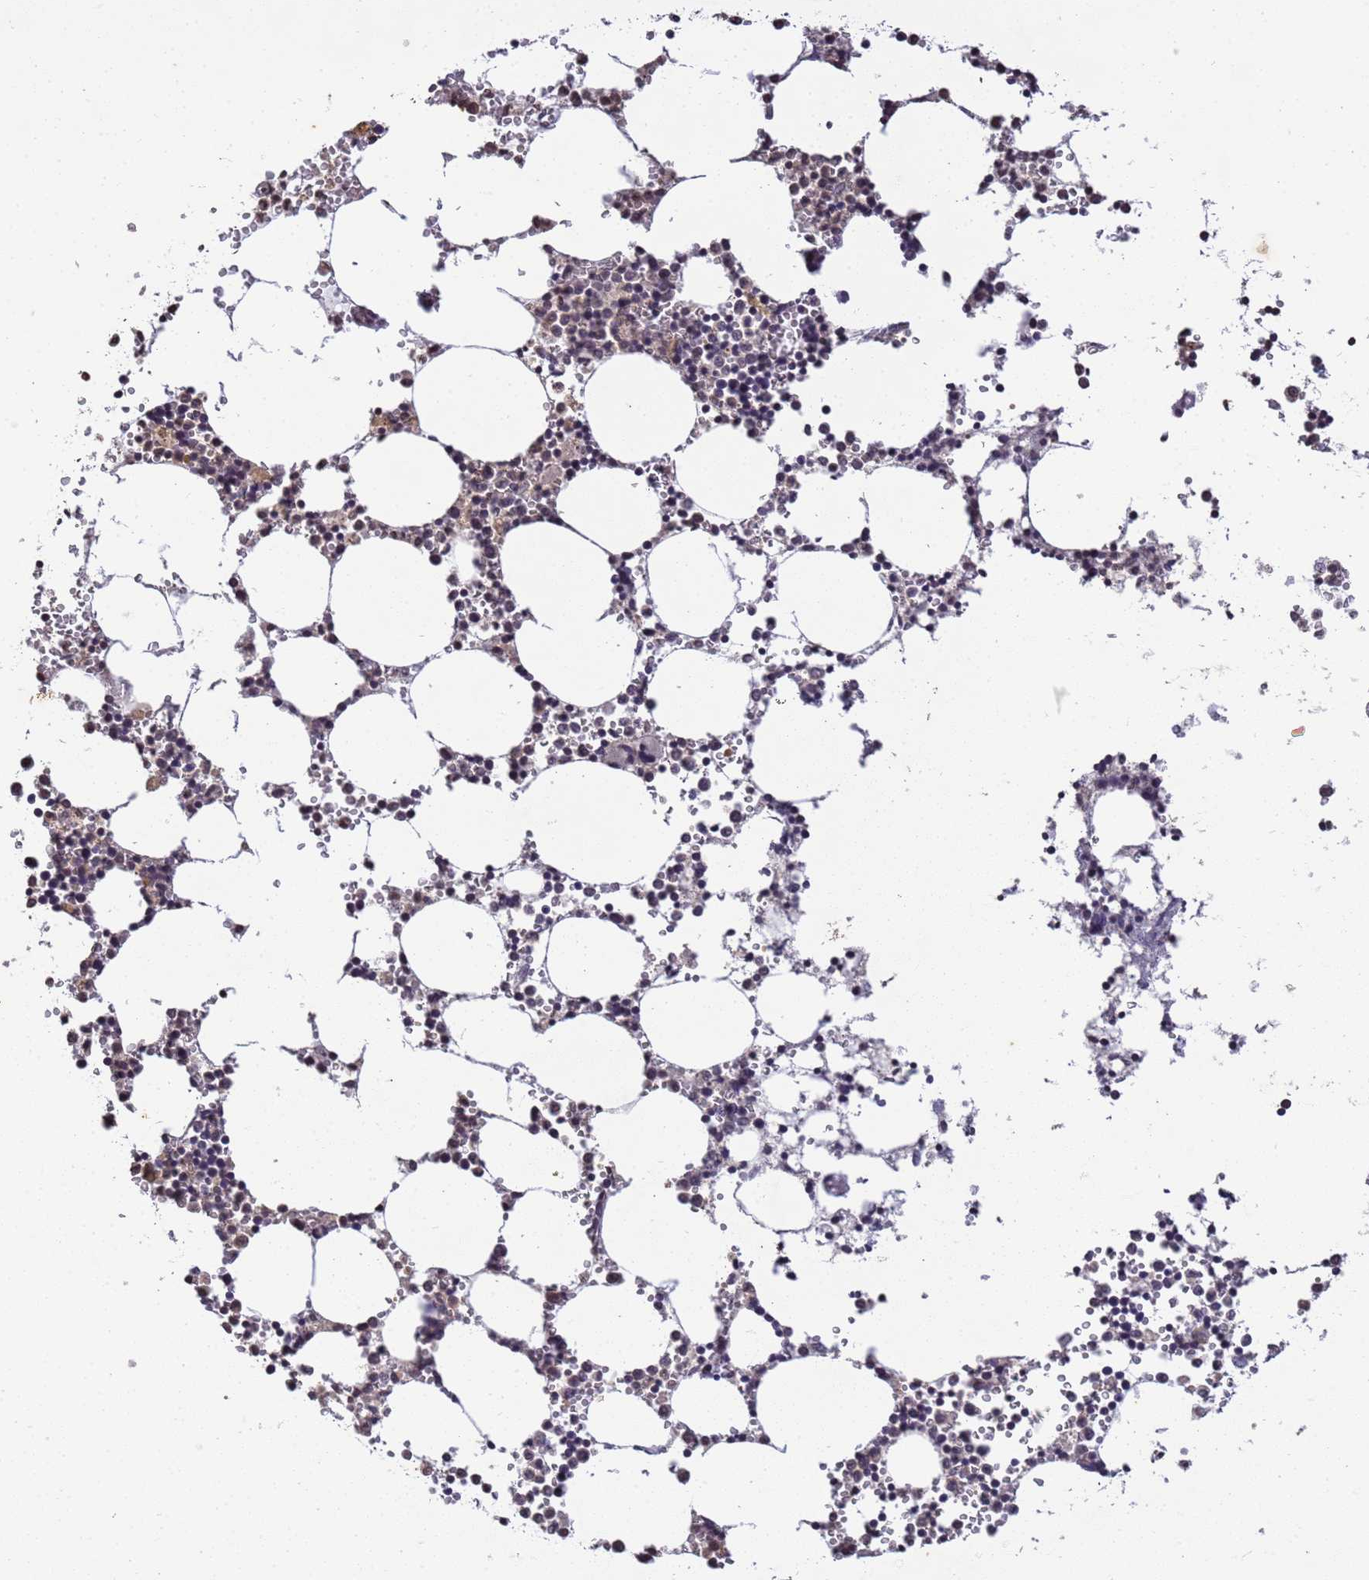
{"staining": {"intensity": "negative", "quantity": "none", "location": "none"}, "tissue": "bone marrow", "cell_type": "Hematopoietic cells", "image_type": "normal", "snomed": [{"axis": "morphology", "description": "Normal tissue, NOS"}, {"axis": "topography", "description": "Bone marrow"}], "caption": "Protein analysis of unremarkable bone marrow exhibits no significant positivity in hematopoietic cells.", "gene": "MYL7", "patient": {"sex": "female", "age": 64}}